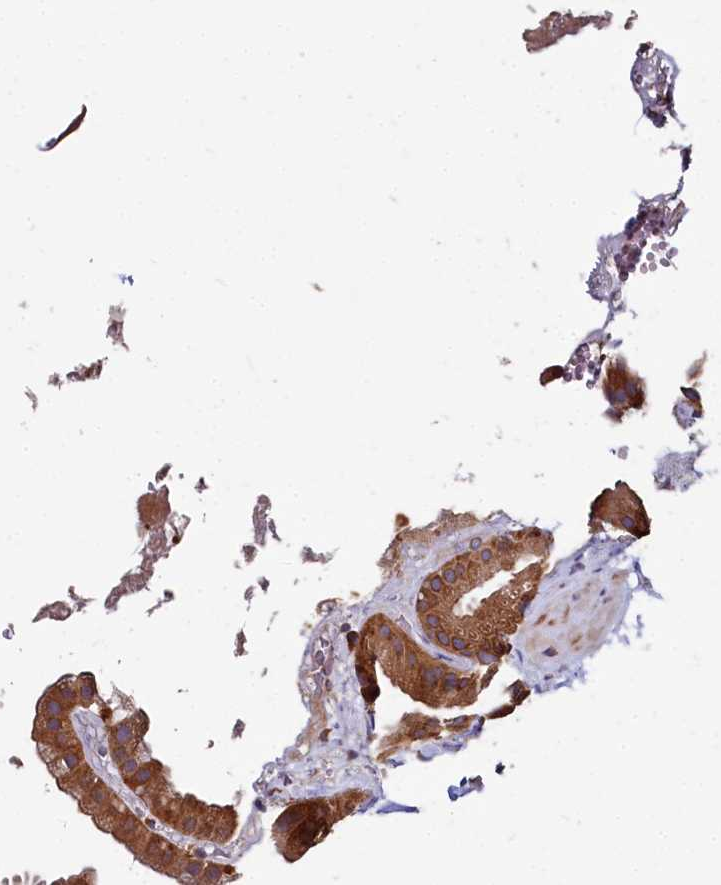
{"staining": {"intensity": "strong", "quantity": ">75%", "location": "cytoplasmic/membranous"}, "tissue": "gallbladder", "cell_type": "Glandular cells", "image_type": "normal", "snomed": [{"axis": "morphology", "description": "Normal tissue, NOS"}, {"axis": "topography", "description": "Gallbladder"}], "caption": "A brown stain highlights strong cytoplasmic/membranous expression of a protein in glandular cells of unremarkable human gallbladder. Using DAB (3,3'-diaminobenzidine) (brown) and hematoxylin (blue) stains, captured at high magnification using brightfield microscopy.", "gene": "EIF2B2", "patient": {"sex": "male", "age": 55}}